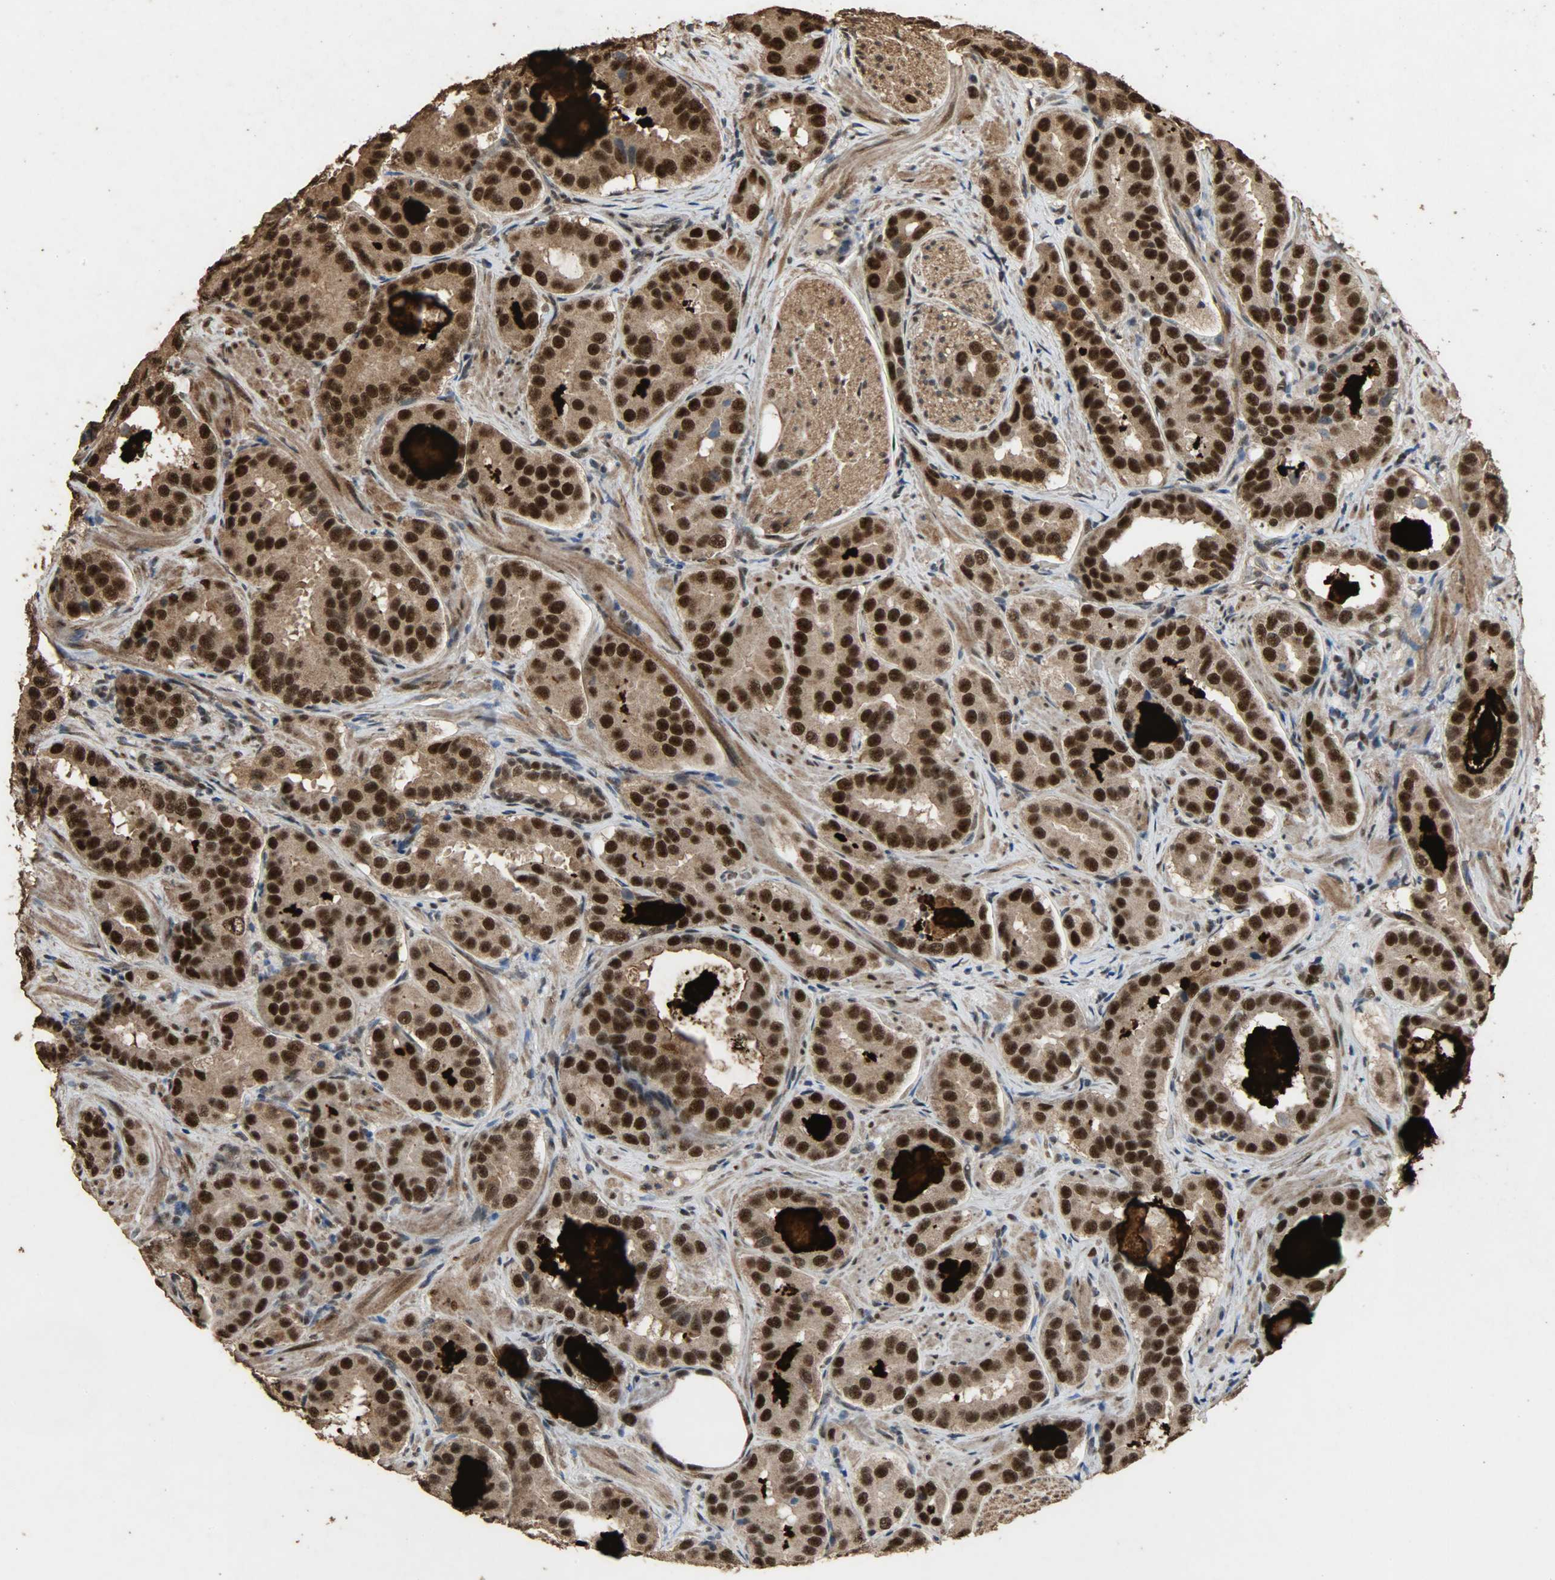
{"staining": {"intensity": "strong", "quantity": ">75%", "location": "cytoplasmic/membranous,nuclear"}, "tissue": "prostate cancer", "cell_type": "Tumor cells", "image_type": "cancer", "snomed": [{"axis": "morphology", "description": "Adenocarcinoma, Low grade"}, {"axis": "topography", "description": "Prostate"}], "caption": "Prostate adenocarcinoma (low-grade) stained for a protein reveals strong cytoplasmic/membranous and nuclear positivity in tumor cells.", "gene": "CCNT2", "patient": {"sex": "male", "age": 59}}